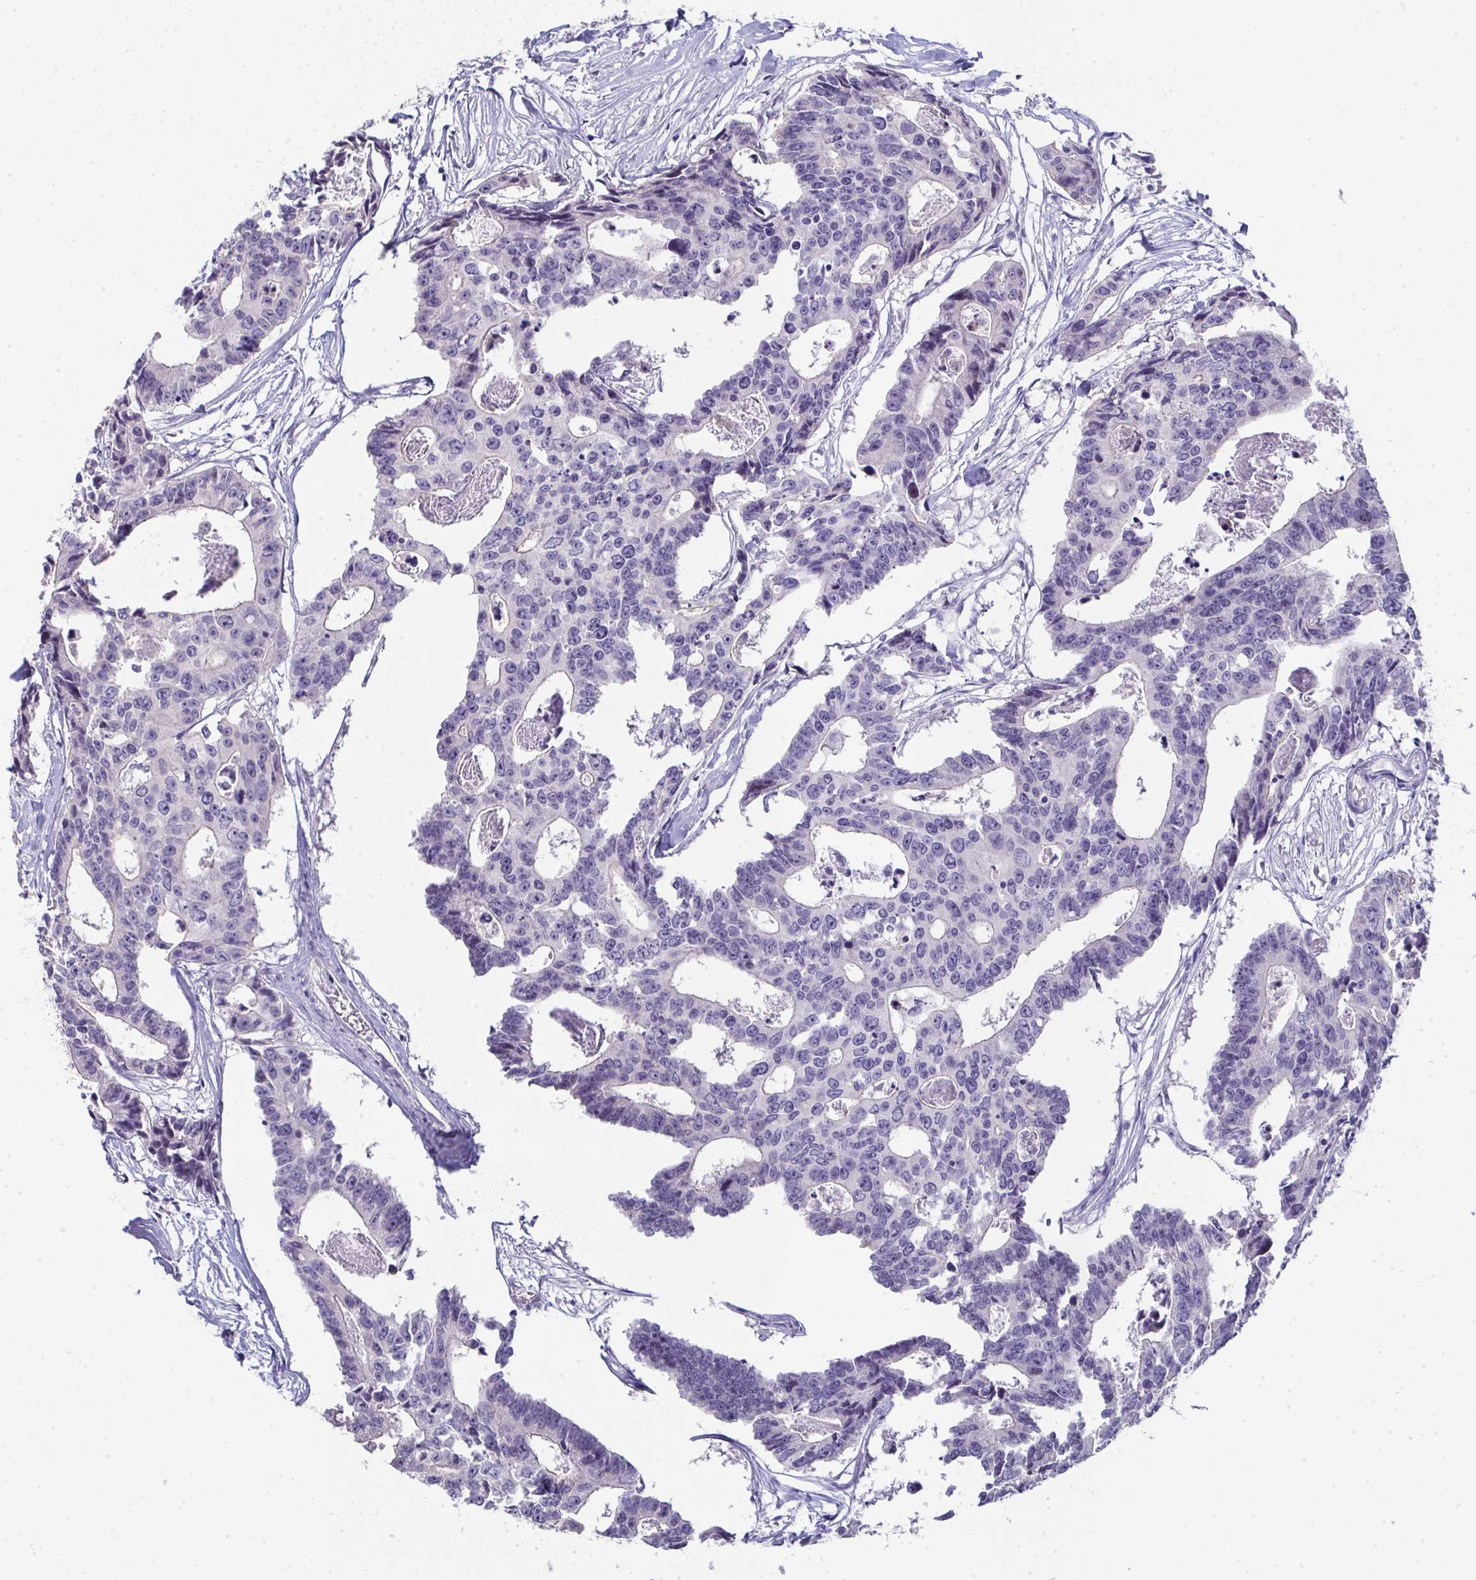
{"staining": {"intensity": "negative", "quantity": "none", "location": "none"}, "tissue": "colorectal cancer", "cell_type": "Tumor cells", "image_type": "cancer", "snomed": [{"axis": "morphology", "description": "Adenocarcinoma, NOS"}, {"axis": "topography", "description": "Rectum"}], "caption": "An IHC image of colorectal cancer (adenocarcinoma) is shown. There is no staining in tumor cells of colorectal cancer (adenocarcinoma). The staining is performed using DAB brown chromogen with nuclei counter-stained in using hematoxylin.", "gene": "GALNT16", "patient": {"sex": "male", "age": 57}}